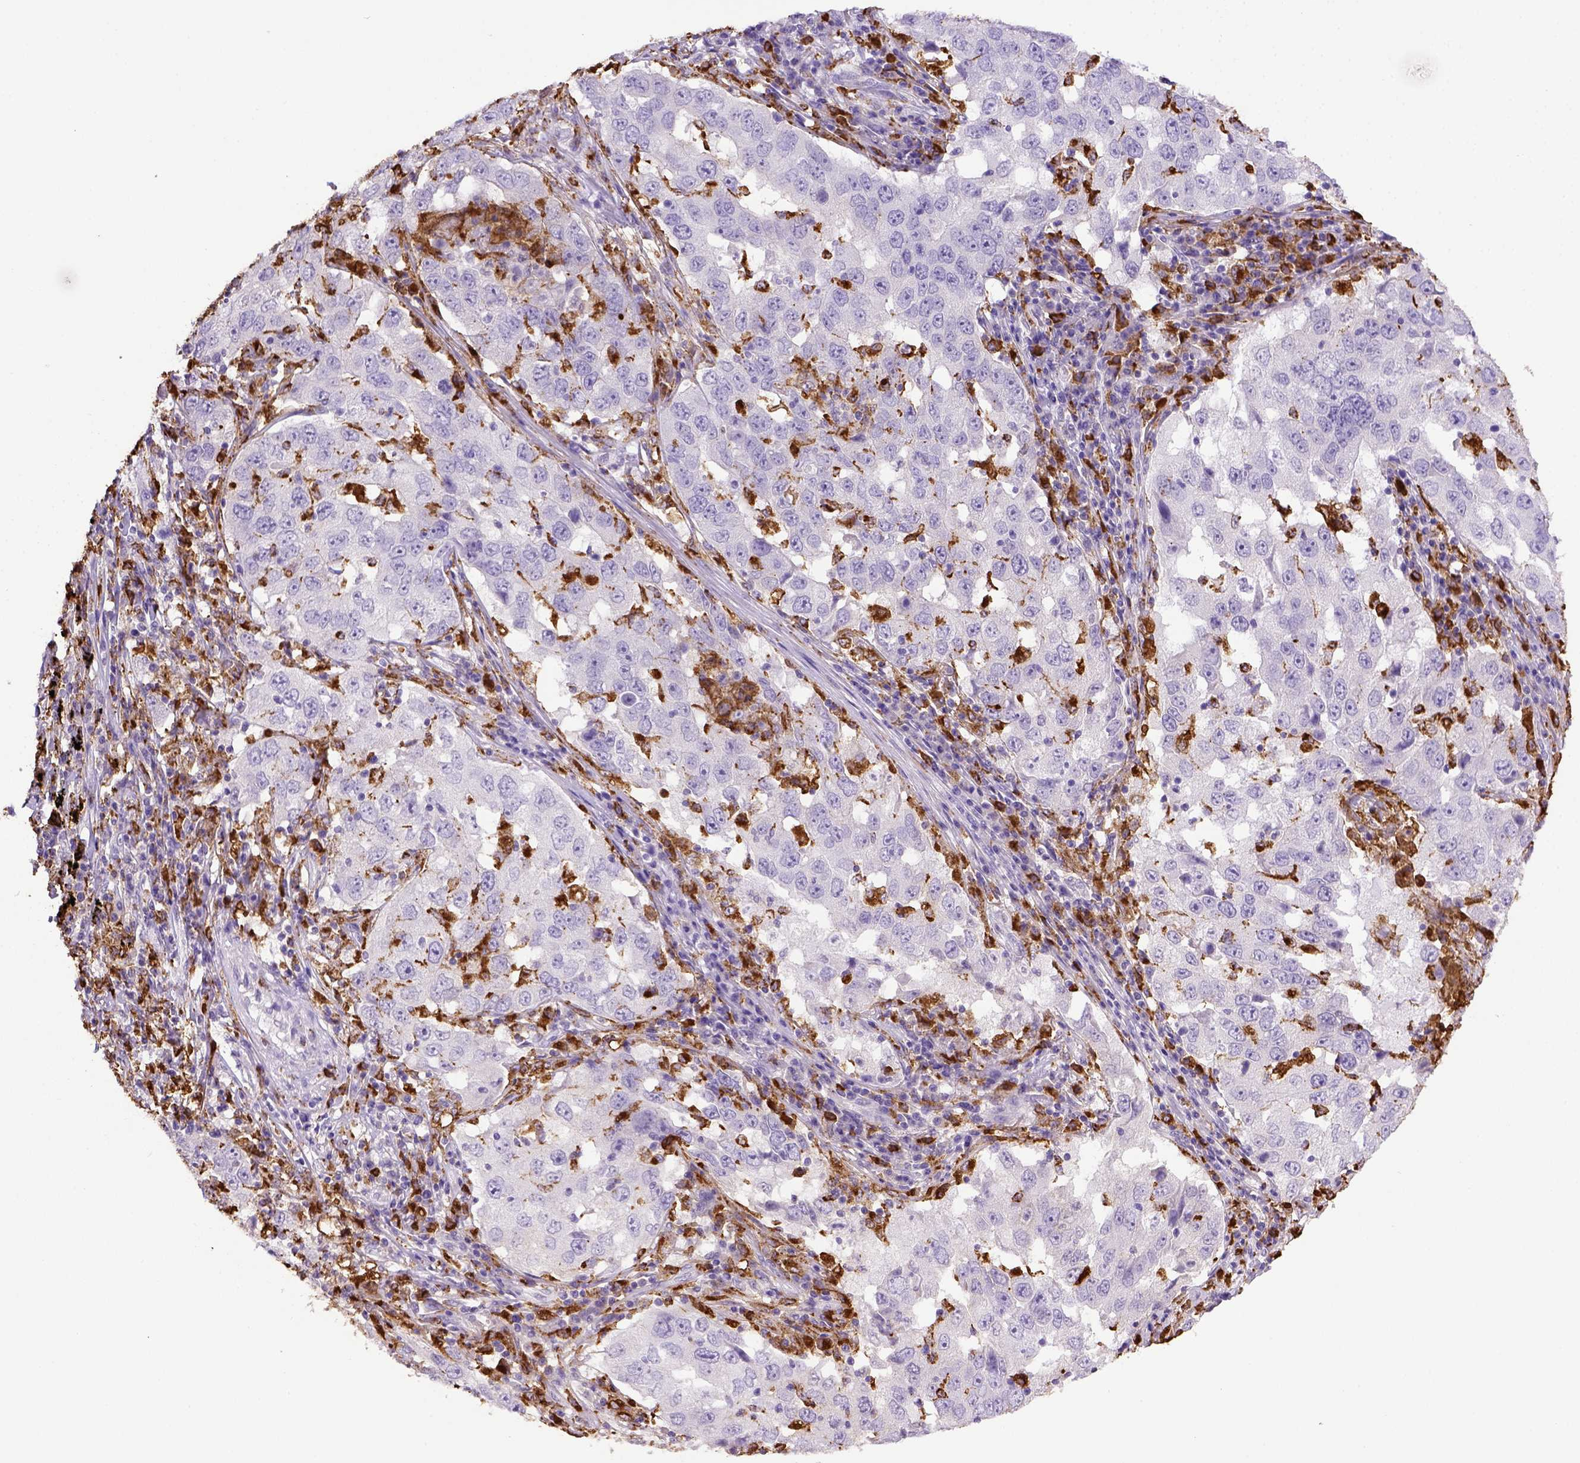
{"staining": {"intensity": "negative", "quantity": "none", "location": "none"}, "tissue": "lung cancer", "cell_type": "Tumor cells", "image_type": "cancer", "snomed": [{"axis": "morphology", "description": "Adenocarcinoma, NOS"}, {"axis": "topography", "description": "Lung"}], "caption": "IHC image of human lung adenocarcinoma stained for a protein (brown), which exhibits no expression in tumor cells.", "gene": "CD68", "patient": {"sex": "male", "age": 73}}